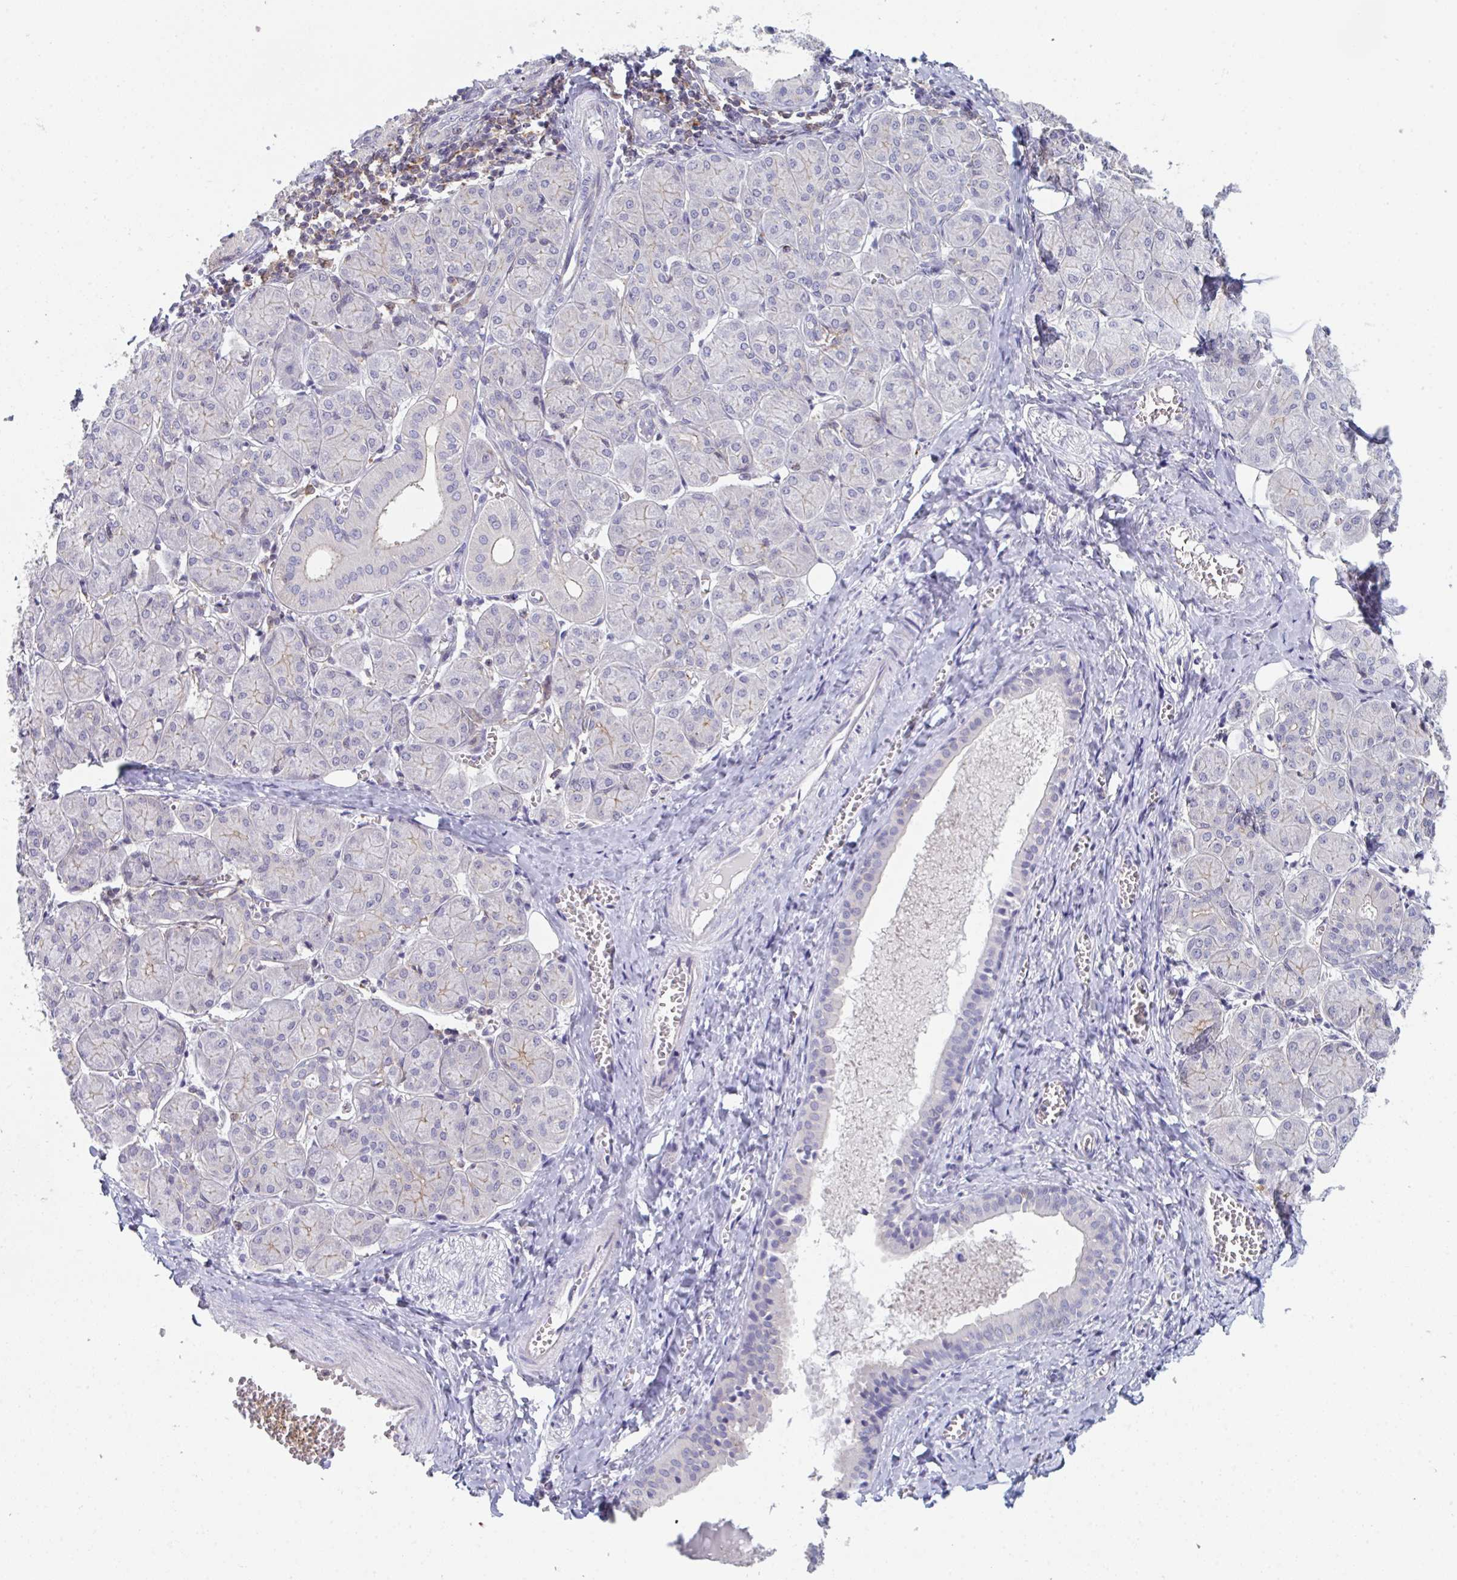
{"staining": {"intensity": "weak", "quantity": "<25%", "location": "cytoplasmic/membranous"}, "tissue": "salivary gland", "cell_type": "Glandular cells", "image_type": "normal", "snomed": [{"axis": "morphology", "description": "Normal tissue, NOS"}, {"axis": "morphology", "description": "Inflammation, NOS"}, {"axis": "topography", "description": "Lymph node"}, {"axis": "topography", "description": "Salivary gland"}], "caption": "IHC micrograph of unremarkable human salivary gland stained for a protein (brown), which shows no staining in glandular cells. (Immunohistochemistry, brightfield microscopy, high magnification).", "gene": "DISP2", "patient": {"sex": "male", "age": 3}}